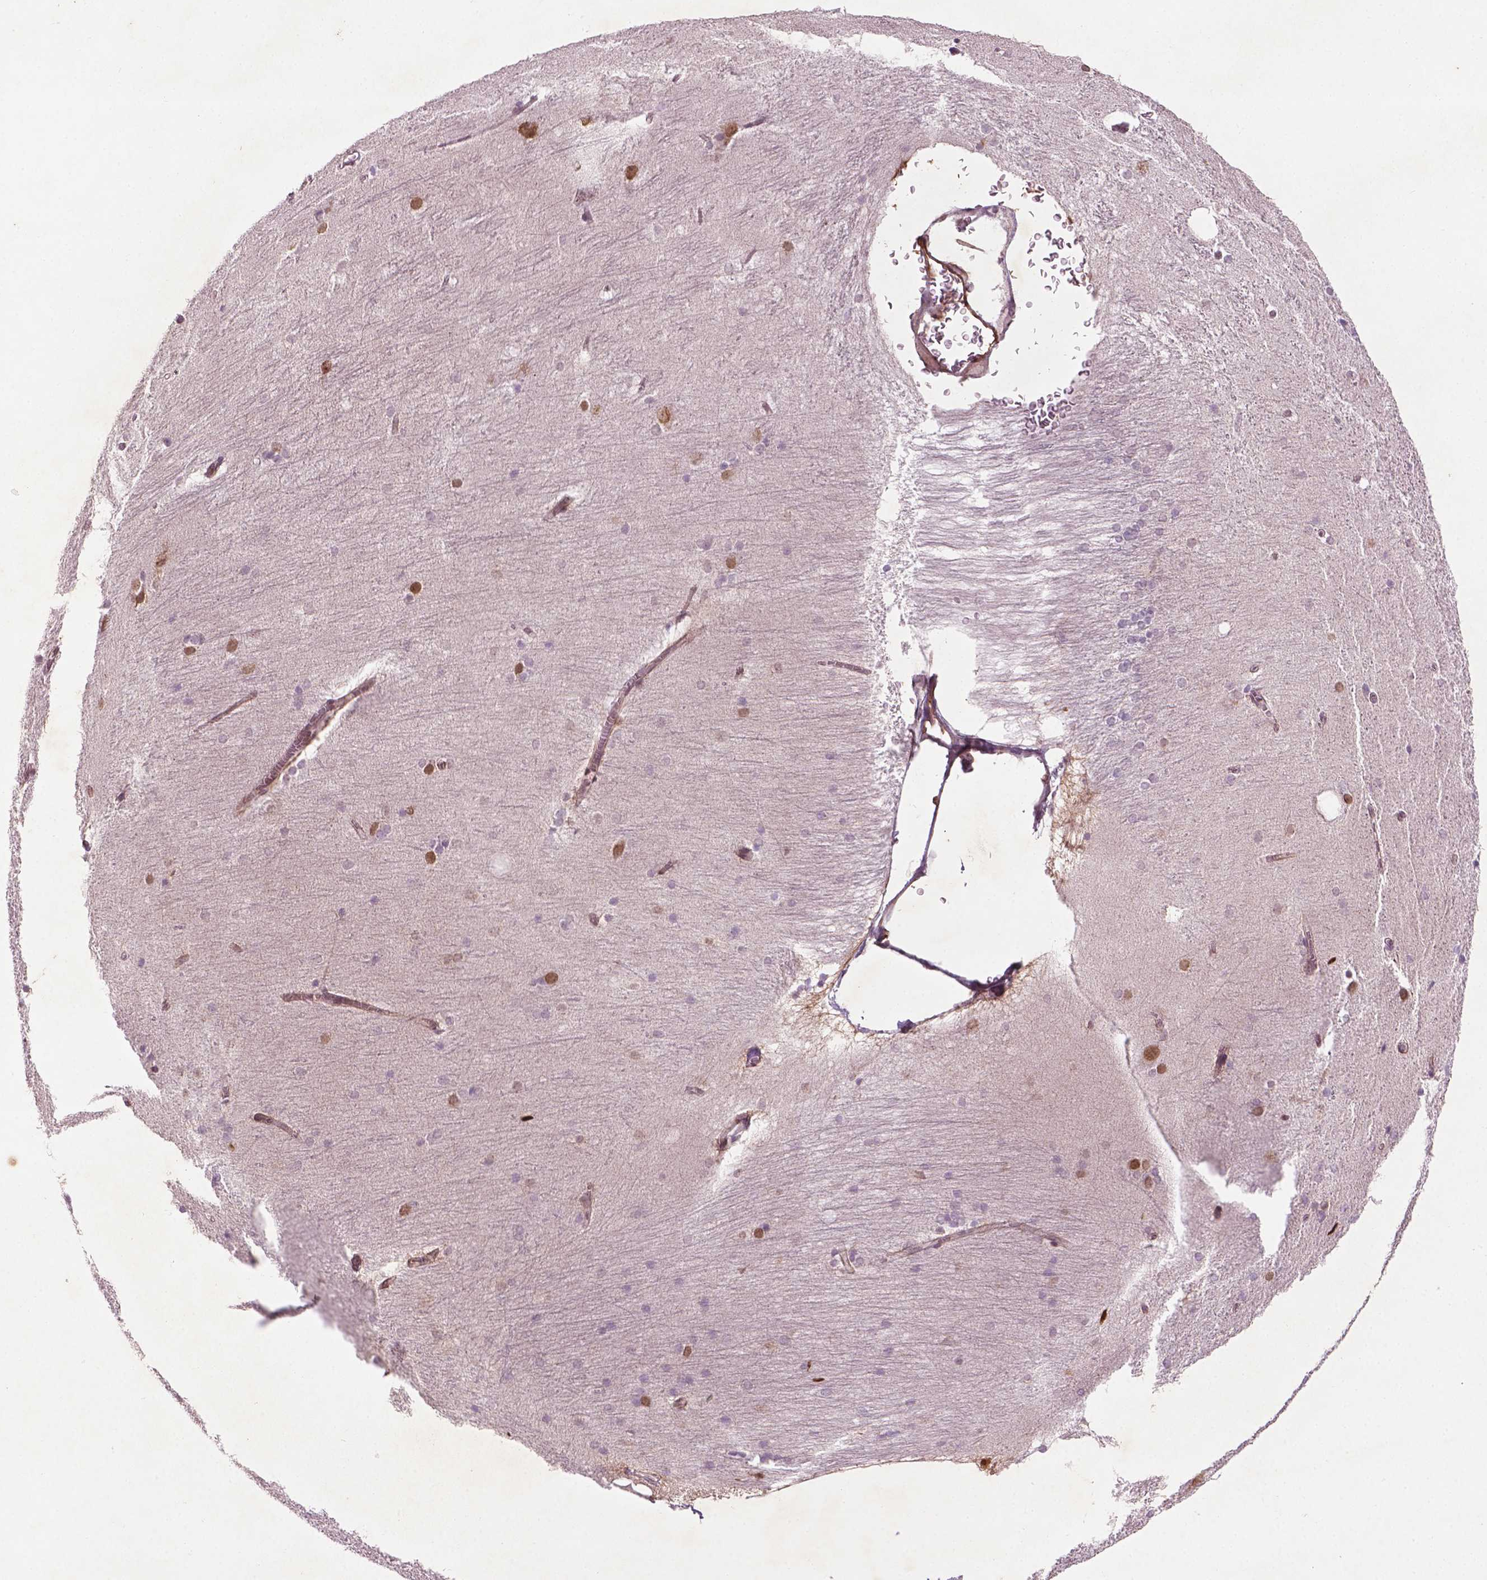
{"staining": {"intensity": "moderate", "quantity": "<25%", "location": "nuclear"}, "tissue": "hippocampus", "cell_type": "Glial cells", "image_type": "normal", "snomed": [{"axis": "morphology", "description": "Normal tissue, NOS"}, {"axis": "topography", "description": "Cerebral cortex"}, {"axis": "topography", "description": "Hippocampus"}], "caption": "Immunohistochemical staining of normal human hippocampus reveals <25% levels of moderate nuclear protein expression in about <25% of glial cells.", "gene": "TCHP", "patient": {"sex": "female", "age": 19}}